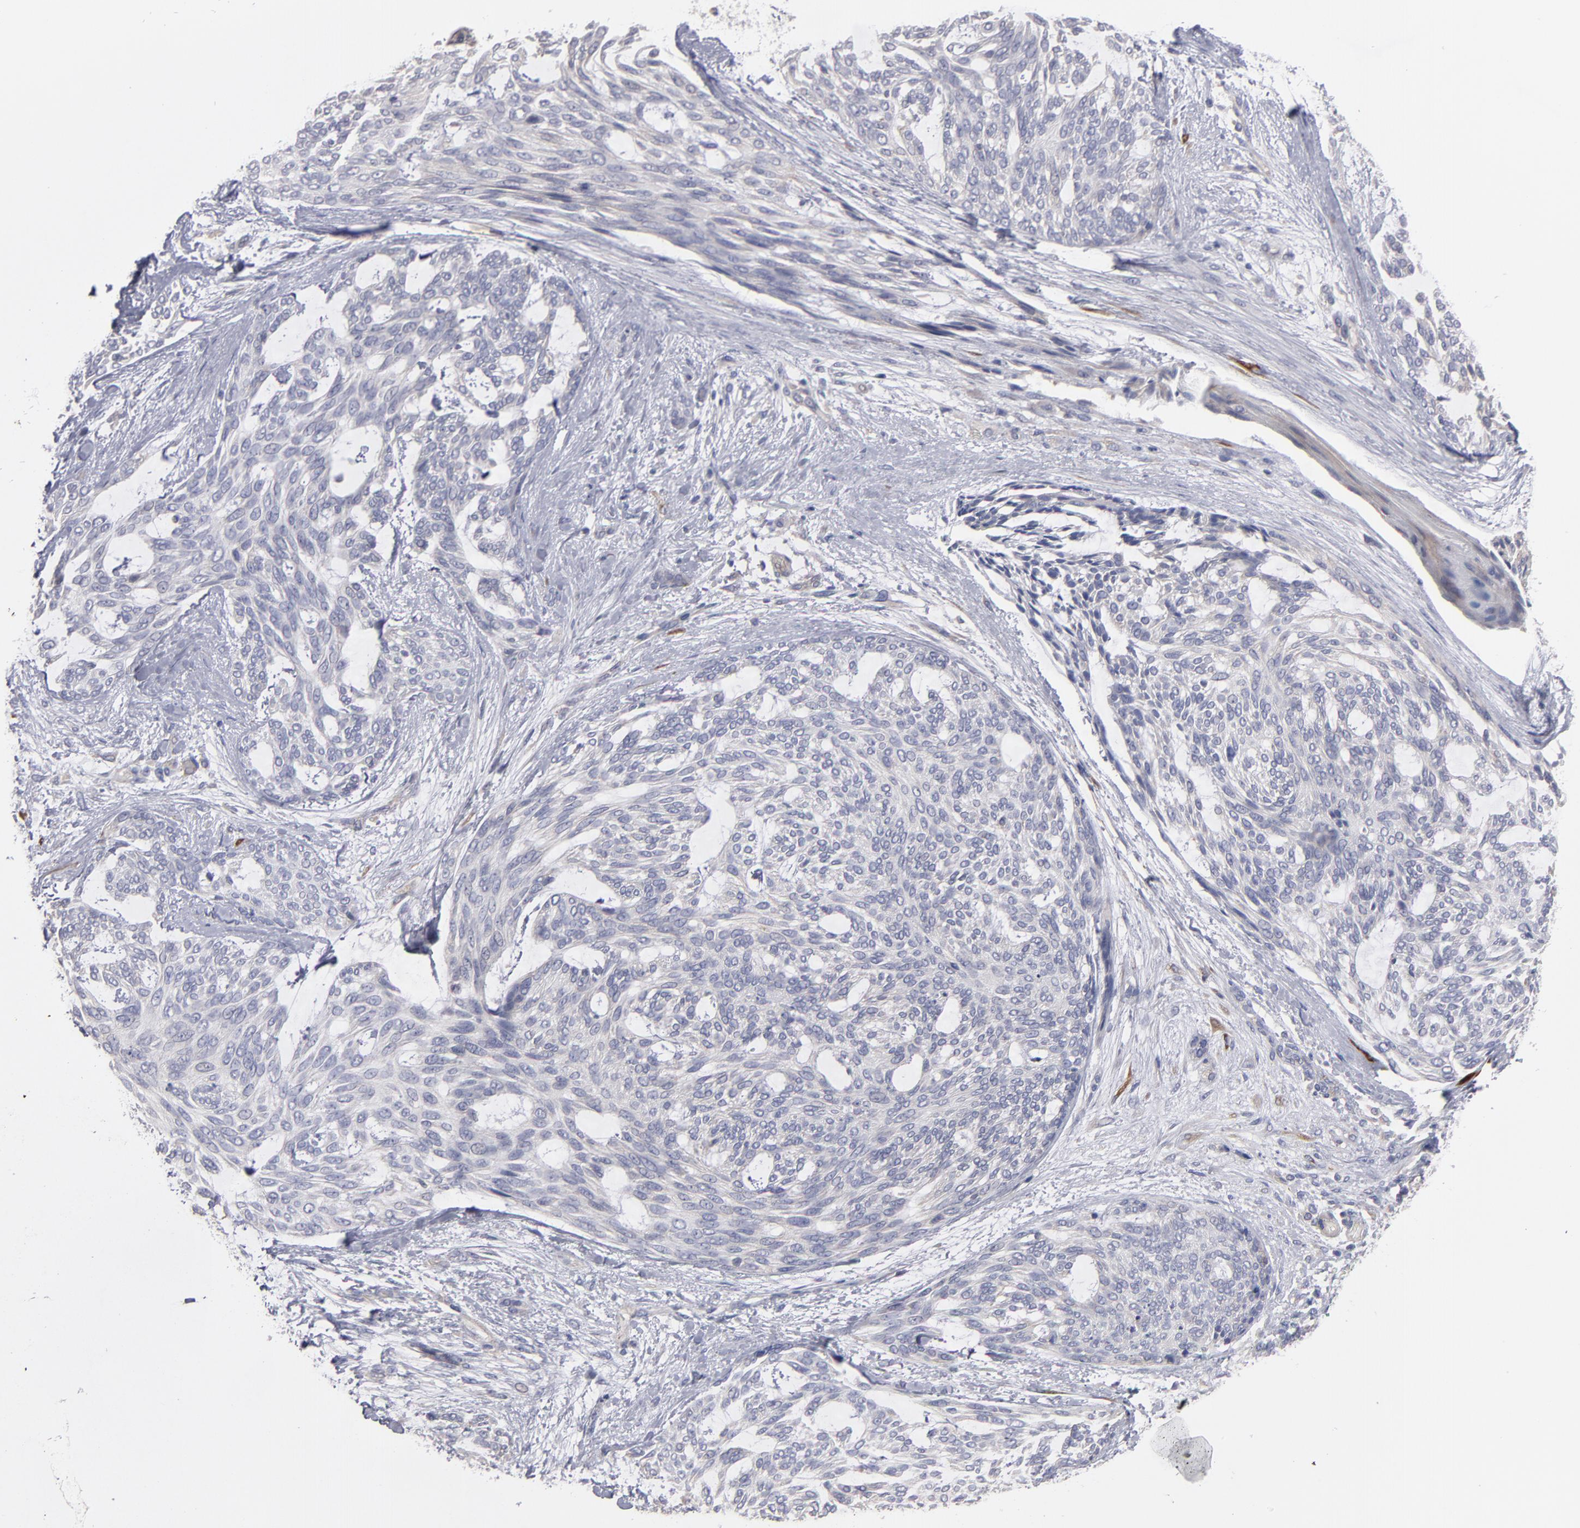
{"staining": {"intensity": "weak", "quantity": "25%-75%", "location": "cytoplasmic/membranous"}, "tissue": "skin cancer", "cell_type": "Tumor cells", "image_type": "cancer", "snomed": [{"axis": "morphology", "description": "Normal tissue, NOS"}, {"axis": "morphology", "description": "Basal cell carcinoma"}, {"axis": "topography", "description": "Skin"}], "caption": "Human basal cell carcinoma (skin) stained with a protein marker exhibits weak staining in tumor cells.", "gene": "SLMAP", "patient": {"sex": "female", "age": 71}}